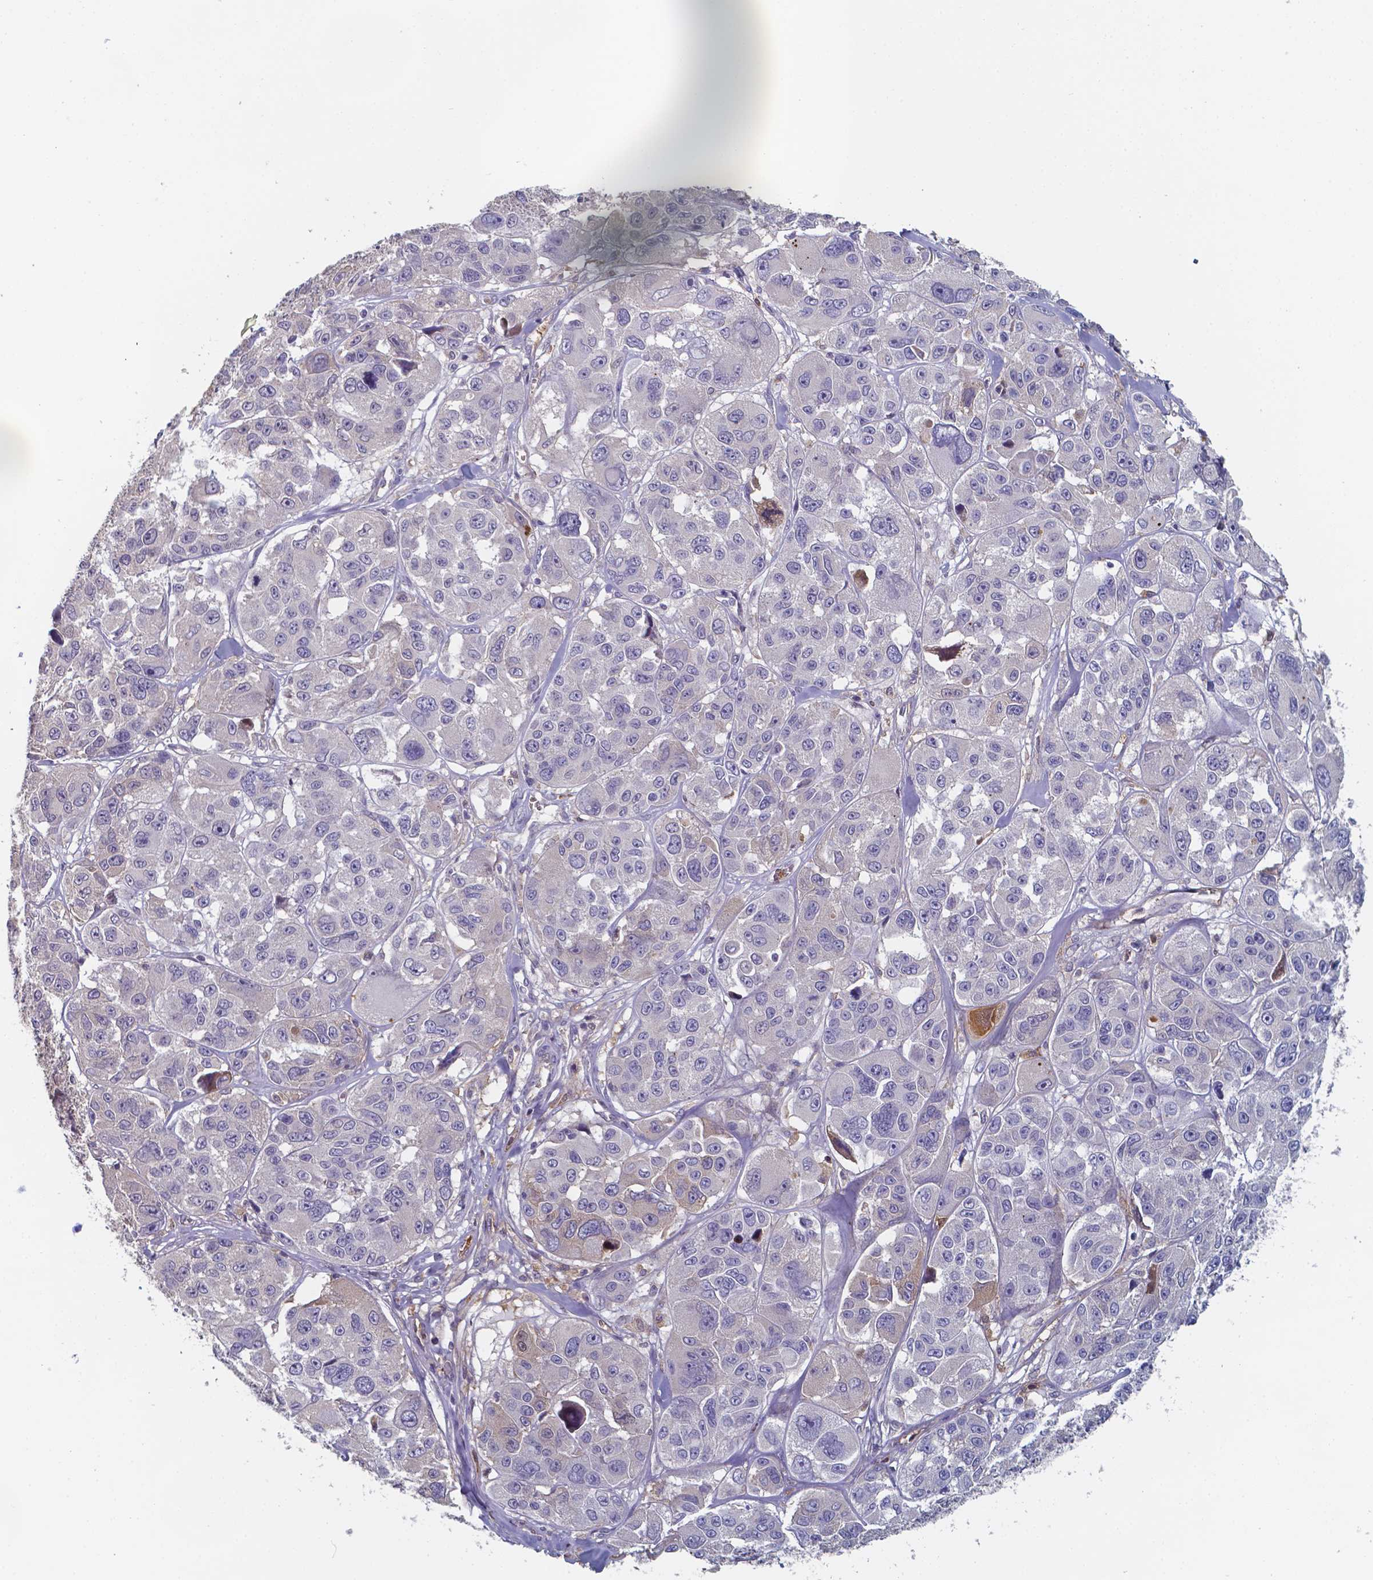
{"staining": {"intensity": "negative", "quantity": "none", "location": "none"}, "tissue": "melanoma", "cell_type": "Tumor cells", "image_type": "cancer", "snomed": [{"axis": "morphology", "description": "Malignant melanoma, NOS"}, {"axis": "topography", "description": "Skin"}], "caption": "Melanoma was stained to show a protein in brown. There is no significant staining in tumor cells.", "gene": "BTBD17", "patient": {"sex": "female", "age": 66}}